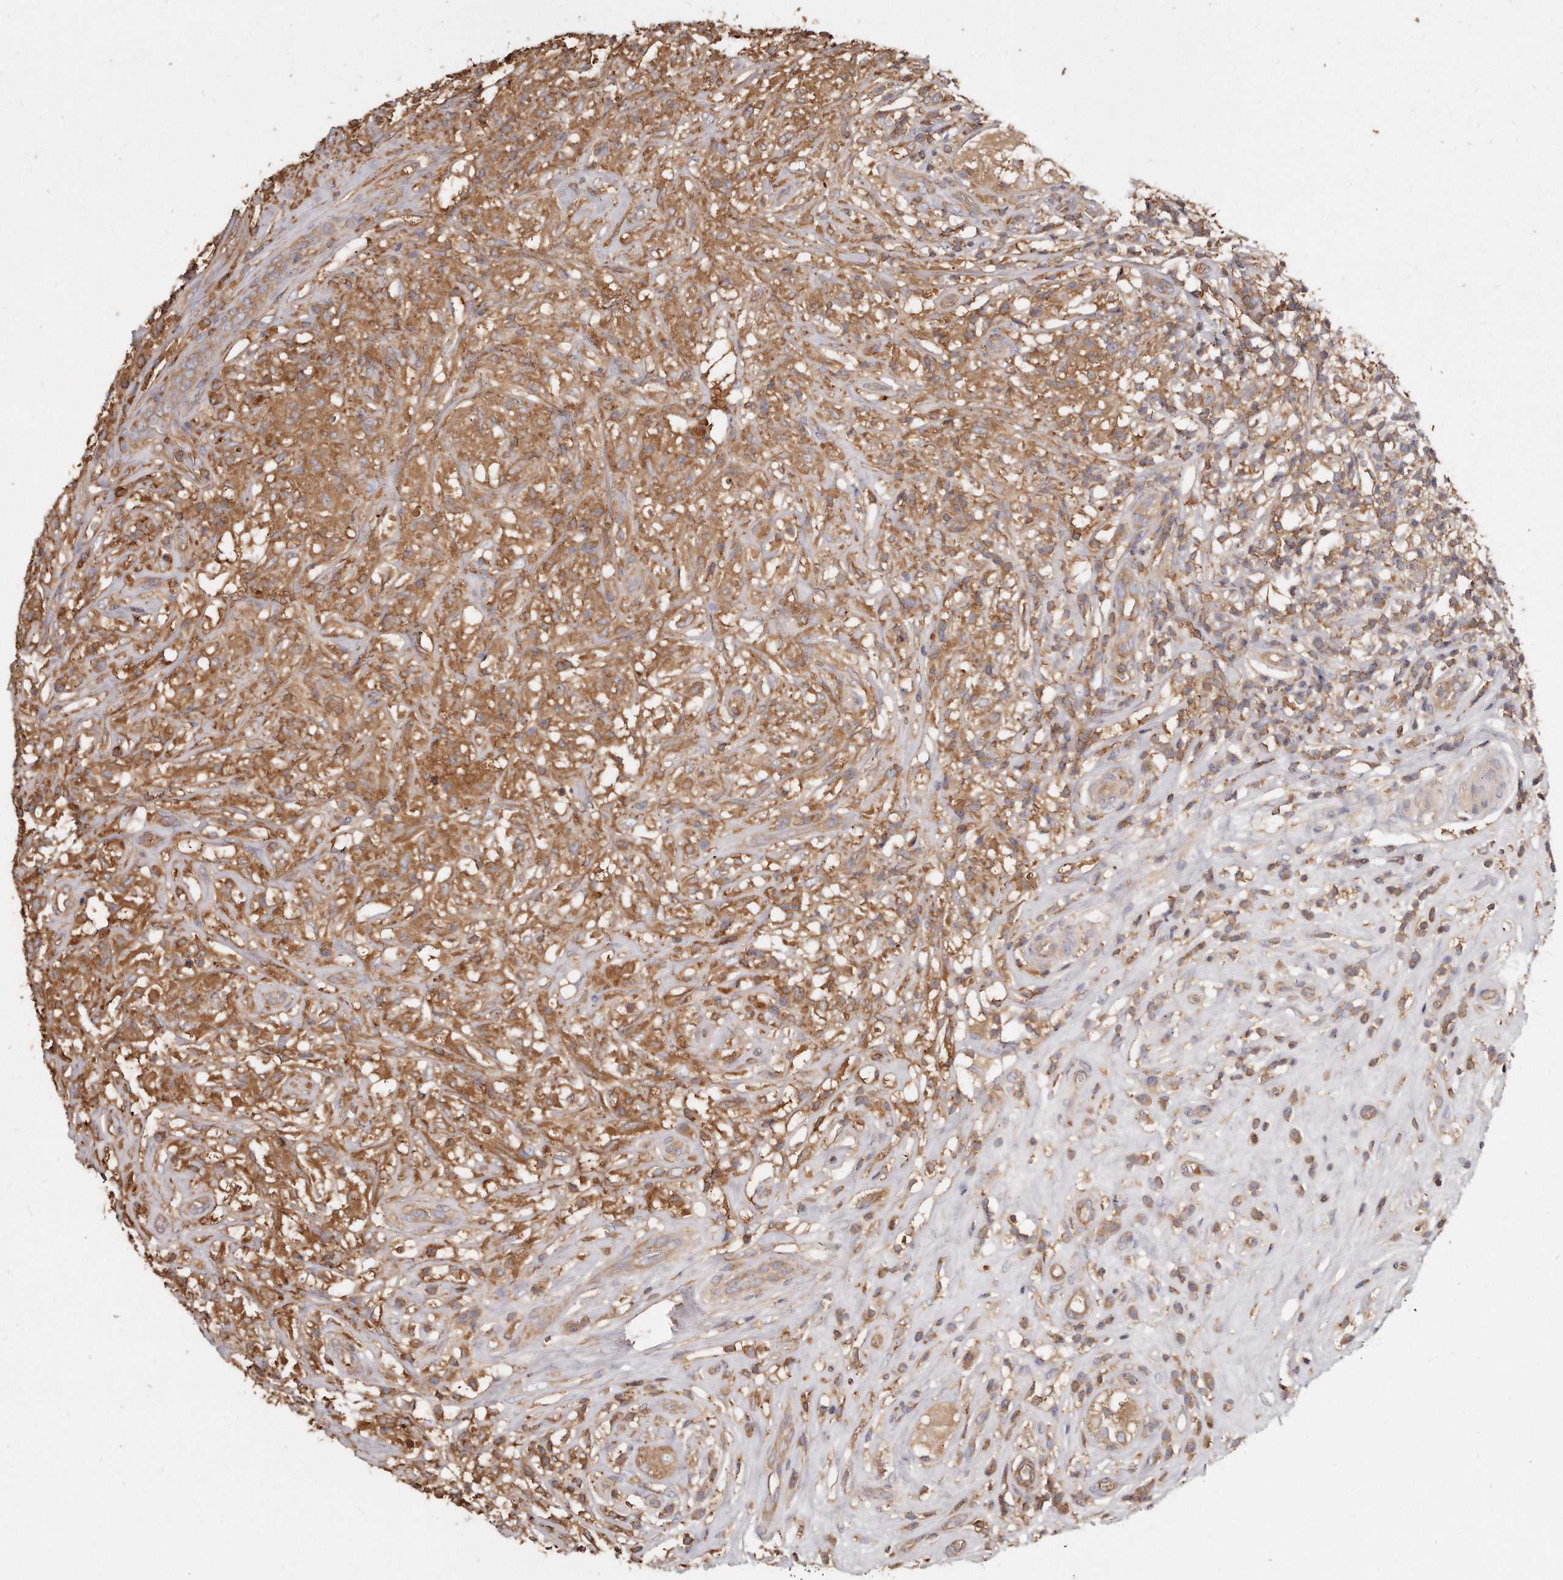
{"staining": {"intensity": "moderate", "quantity": ">75%", "location": "cytoplasmic/membranous"}, "tissue": "testis cancer", "cell_type": "Tumor cells", "image_type": "cancer", "snomed": [{"axis": "morphology", "description": "Seminoma, NOS"}, {"axis": "topography", "description": "Testis"}], "caption": "This image reveals testis cancer stained with immunohistochemistry to label a protein in brown. The cytoplasmic/membranous of tumor cells show moderate positivity for the protein. Nuclei are counter-stained blue.", "gene": "CAP1", "patient": {"sex": "male", "age": 49}}